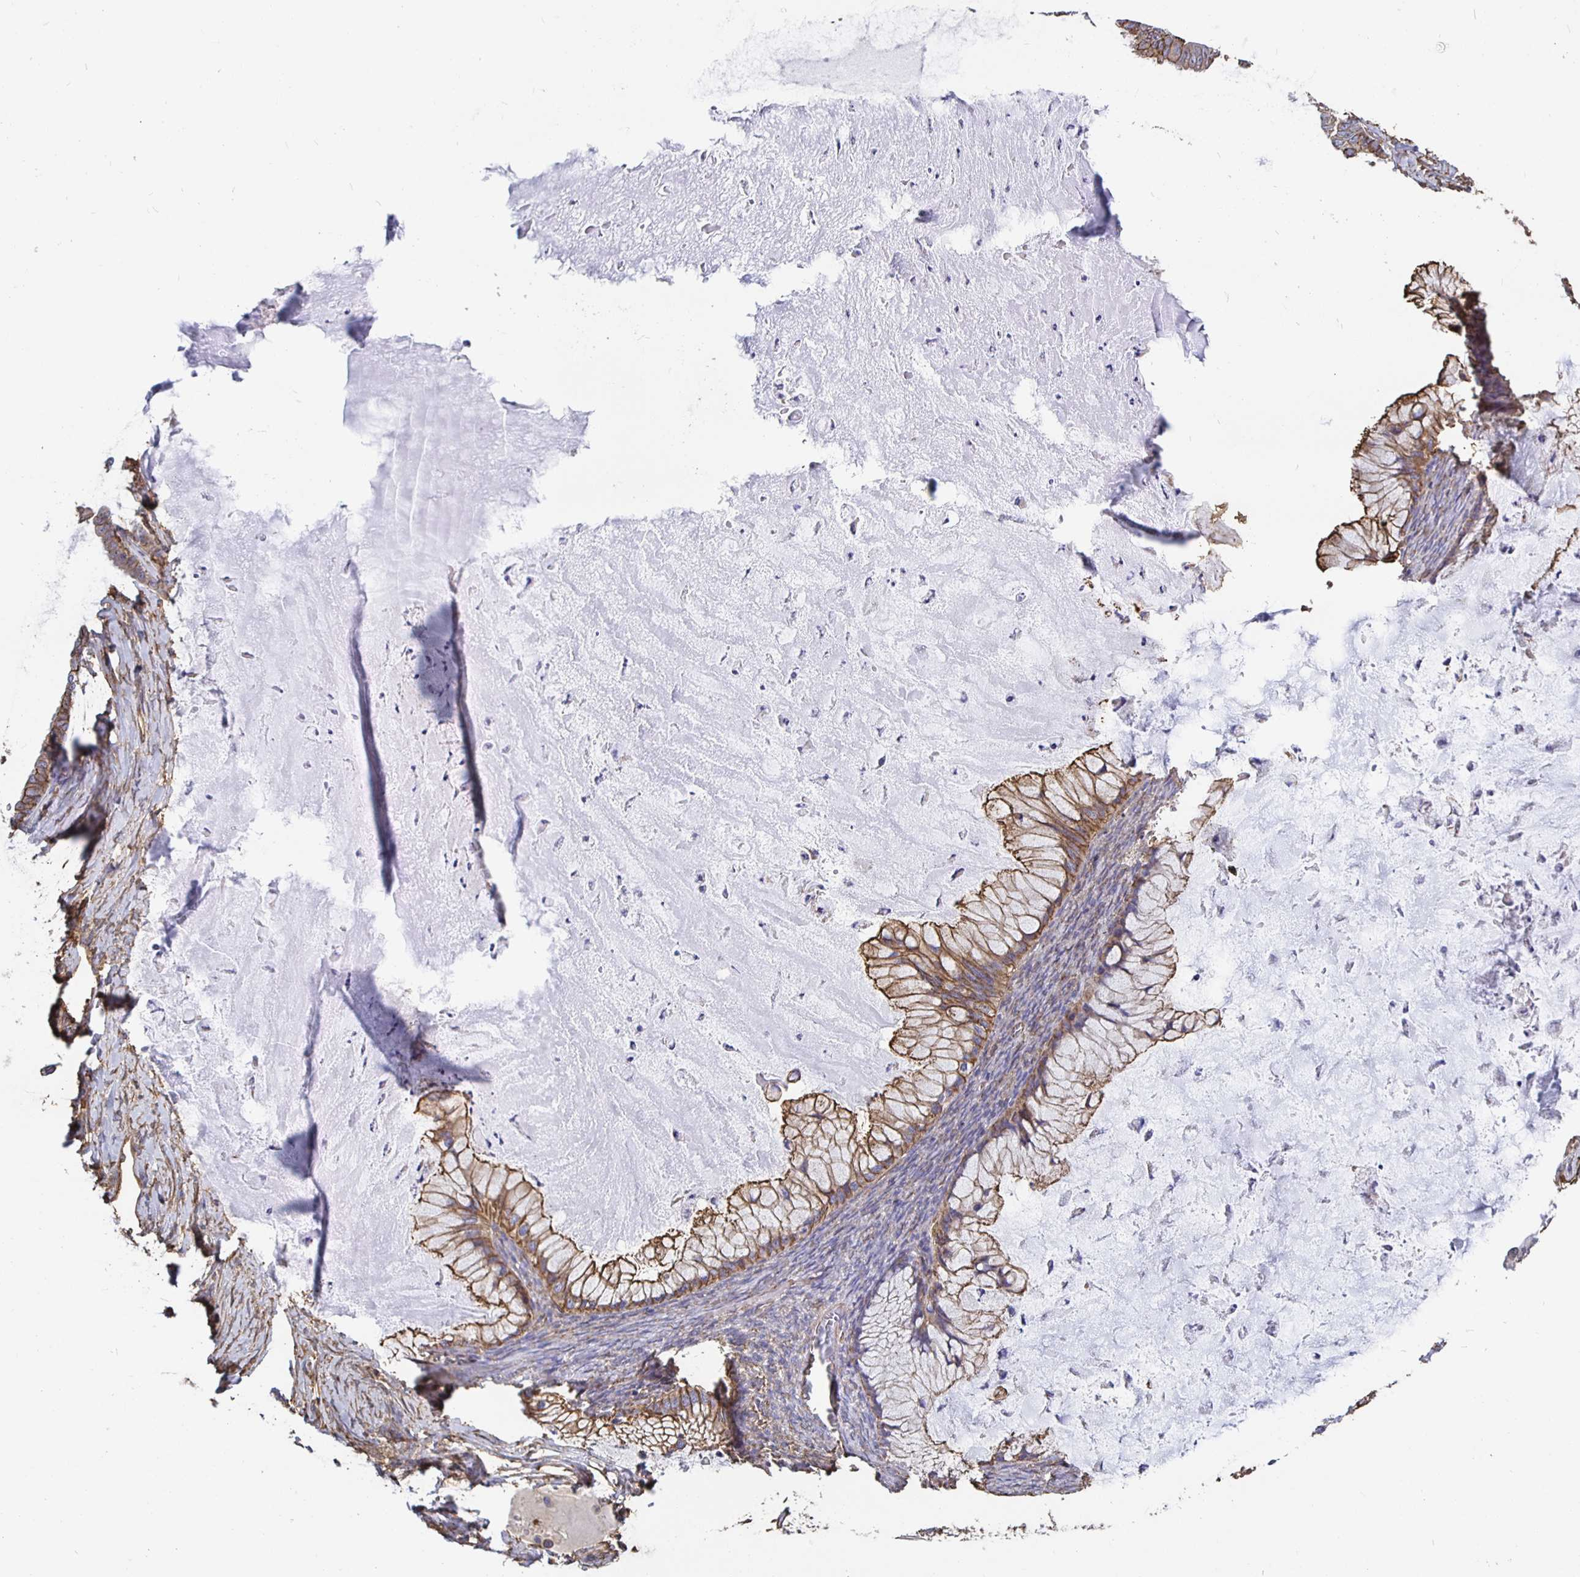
{"staining": {"intensity": "moderate", "quantity": "25%-75%", "location": "cytoplasmic/membranous"}, "tissue": "ovarian cancer", "cell_type": "Tumor cells", "image_type": "cancer", "snomed": [{"axis": "morphology", "description": "Cystadenocarcinoma, mucinous, NOS"}, {"axis": "topography", "description": "Ovary"}], "caption": "High-power microscopy captured an immunohistochemistry histopathology image of ovarian mucinous cystadenocarcinoma, revealing moderate cytoplasmic/membranous positivity in about 25%-75% of tumor cells. The staining was performed using DAB (3,3'-diaminobenzidine) to visualize the protein expression in brown, while the nuclei were stained in blue with hematoxylin (Magnification: 20x).", "gene": "ARHGEF39", "patient": {"sex": "female", "age": 72}}